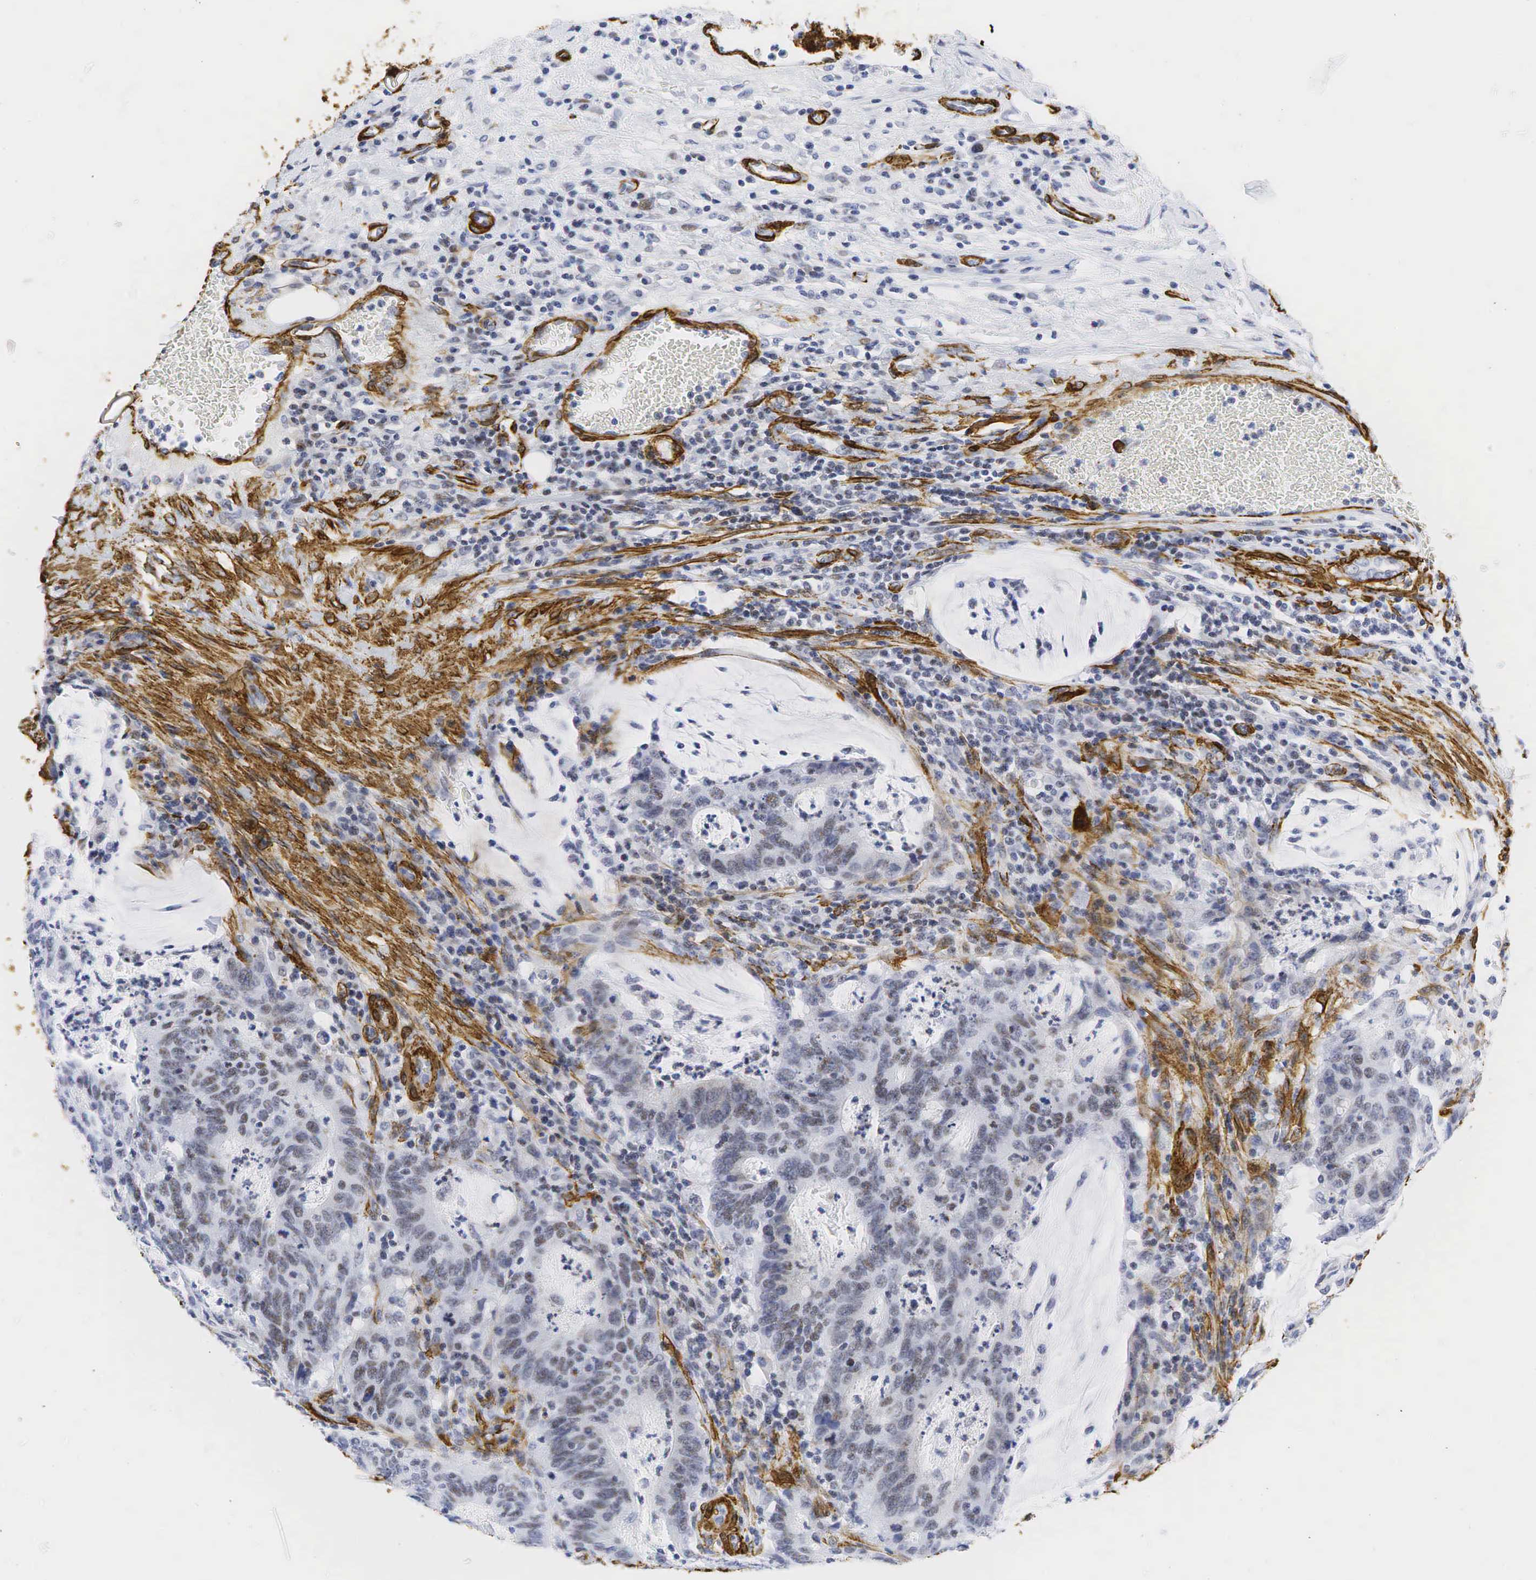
{"staining": {"intensity": "weak", "quantity": "25%-75%", "location": "nuclear"}, "tissue": "colorectal cancer", "cell_type": "Tumor cells", "image_type": "cancer", "snomed": [{"axis": "morphology", "description": "Adenocarcinoma, NOS"}, {"axis": "topography", "description": "Colon"}], "caption": "Weak nuclear staining for a protein is identified in about 25%-75% of tumor cells of colorectal adenocarcinoma using IHC.", "gene": "ACTA2", "patient": {"sex": "male", "age": 54}}